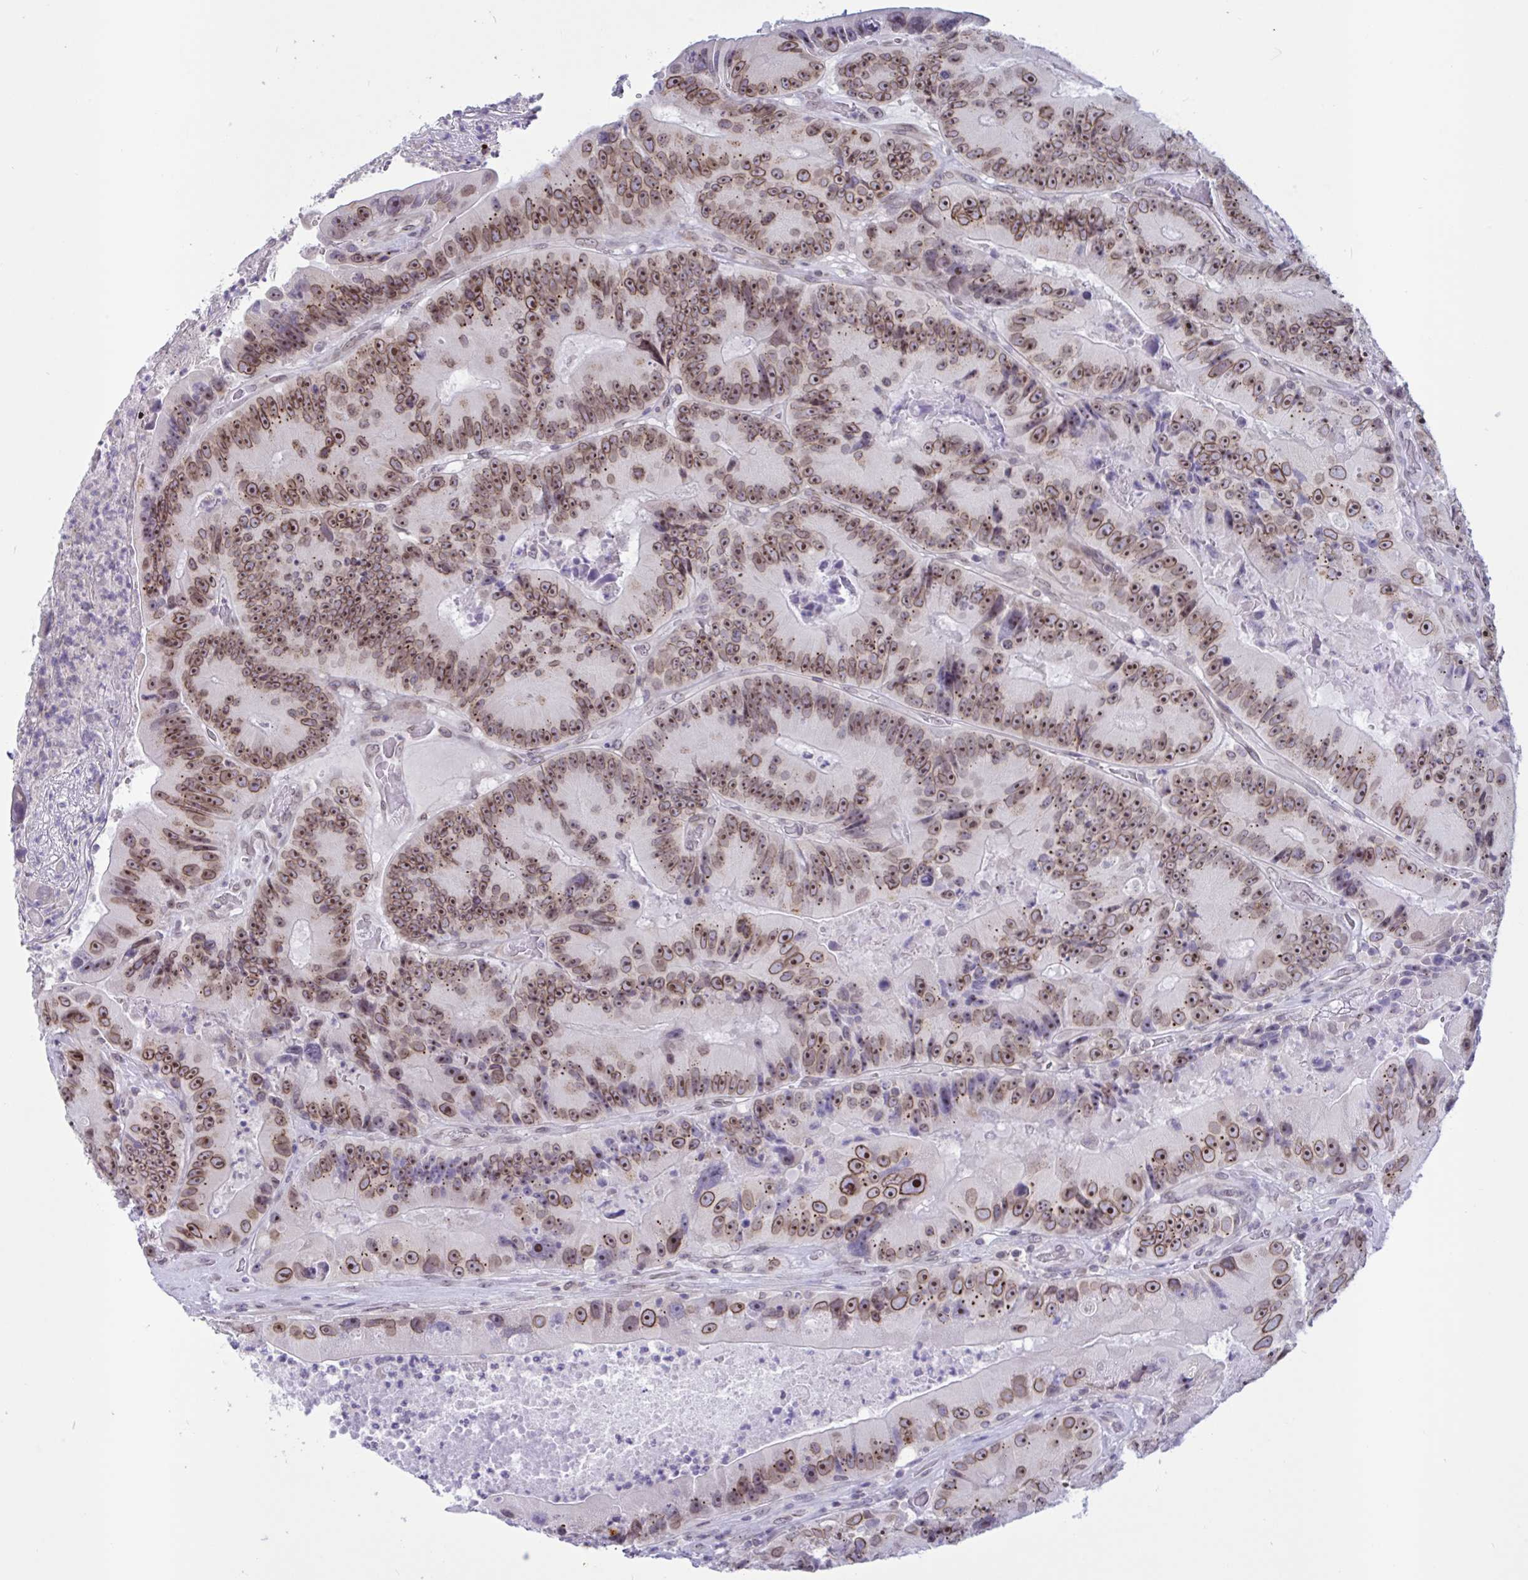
{"staining": {"intensity": "moderate", "quantity": ">75%", "location": "nuclear"}, "tissue": "colorectal cancer", "cell_type": "Tumor cells", "image_type": "cancer", "snomed": [{"axis": "morphology", "description": "Adenocarcinoma, NOS"}, {"axis": "topography", "description": "Colon"}], "caption": "Immunohistochemical staining of human adenocarcinoma (colorectal) exhibits medium levels of moderate nuclear staining in about >75% of tumor cells. The staining was performed using DAB, with brown indicating positive protein expression. Nuclei are stained blue with hematoxylin.", "gene": "DOCK11", "patient": {"sex": "female", "age": 86}}